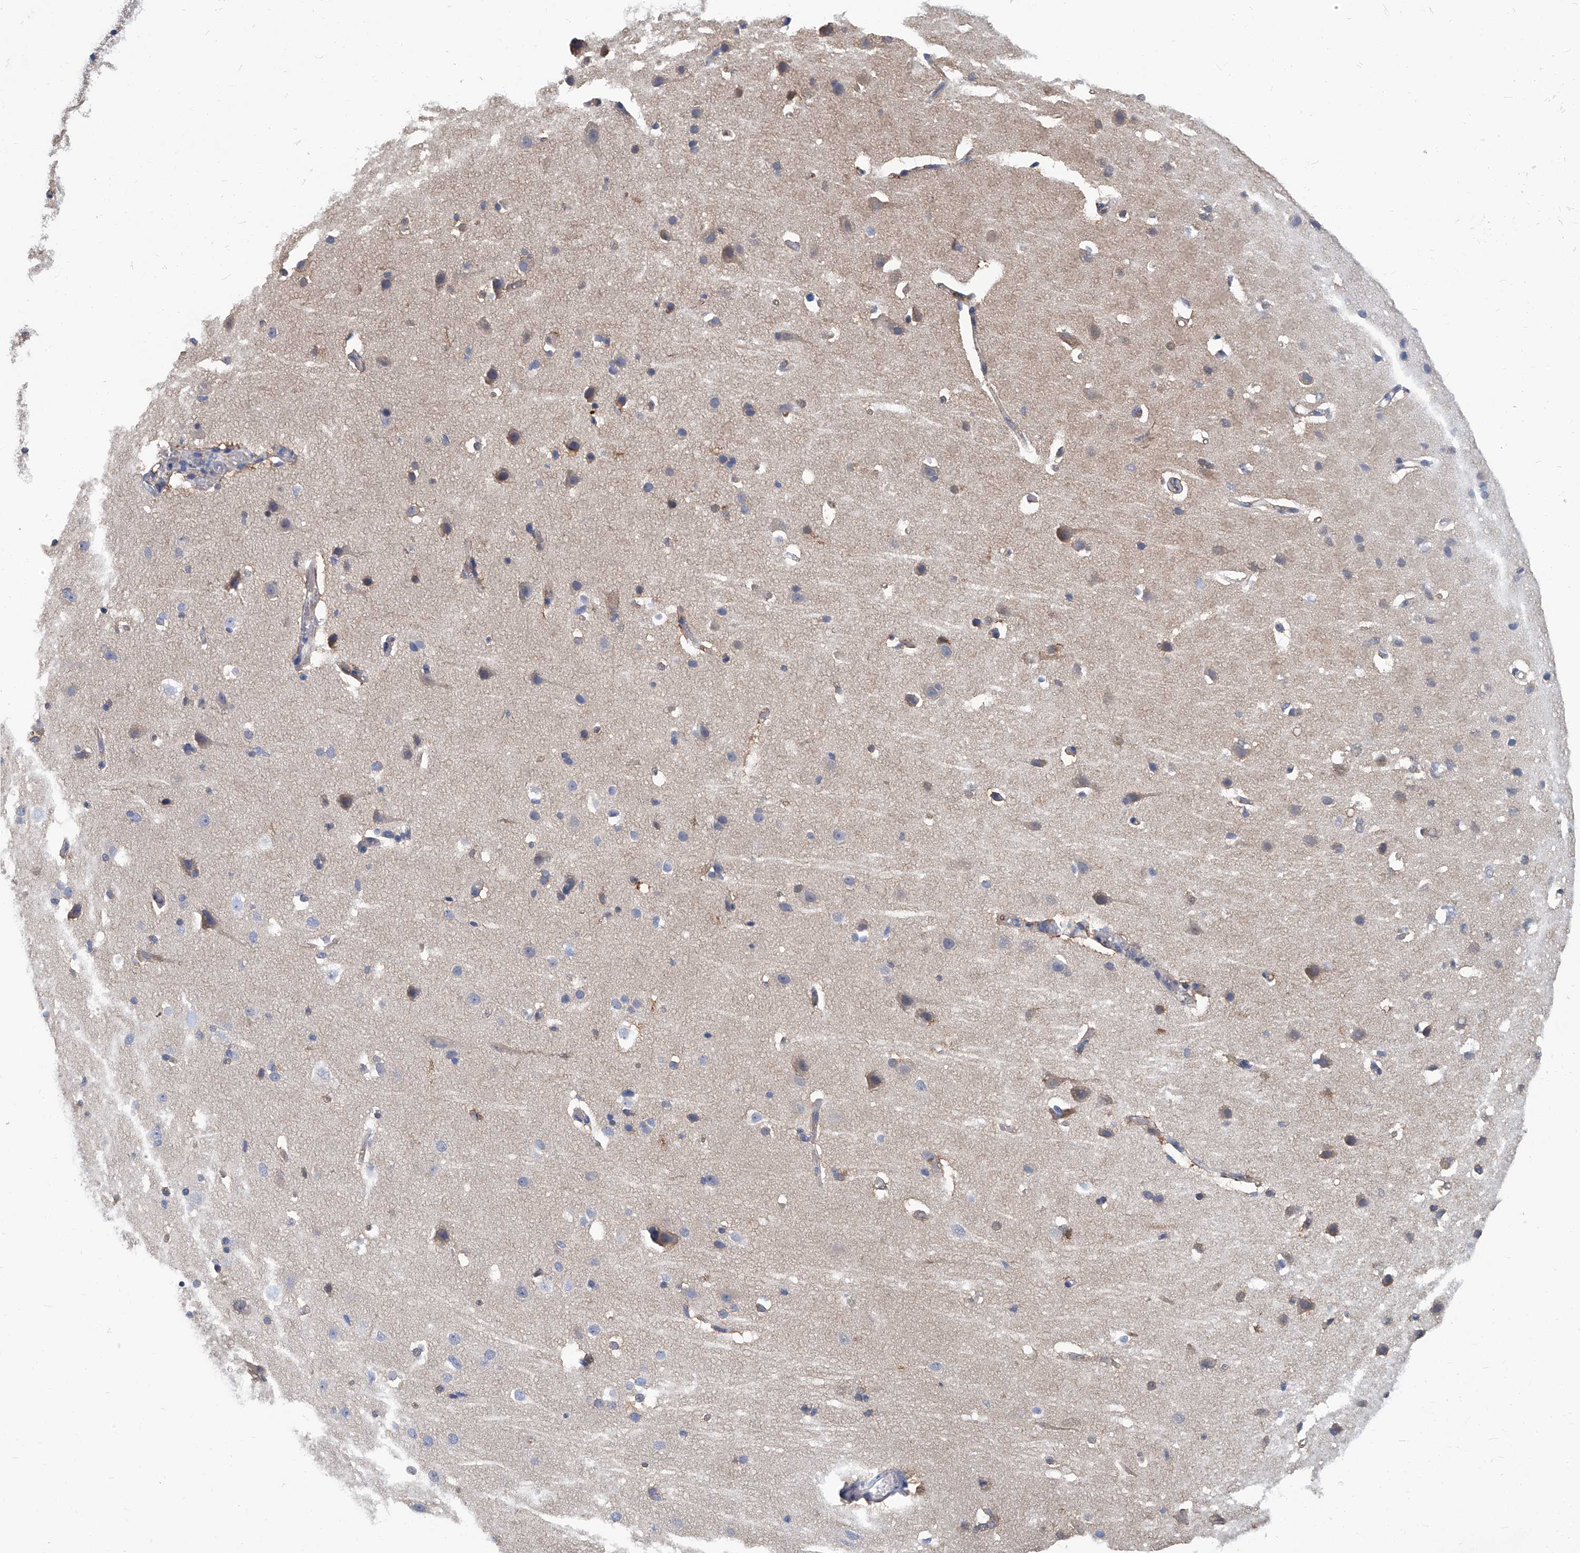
{"staining": {"intensity": "negative", "quantity": "none", "location": "none"}, "tissue": "cerebral cortex", "cell_type": "Endothelial cells", "image_type": "normal", "snomed": [{"axis": "morphology", "description": "Normal tissue, NOS"}, {"axis": "topography", "description": "Cerebral cortex"}], "caption": "Cerebral cortex was stained to show a protein in brown. There is no significant expression in endothelial cells. The staining was performed using DAB (3,3'-diaminobenzidine) to visualize the protein expression in brown, while the nuclei were stained in blue with hematoxylin (Magnification: 20x).", "gene": "PFKL", "patient": {"sex": "male", "age": 34}}